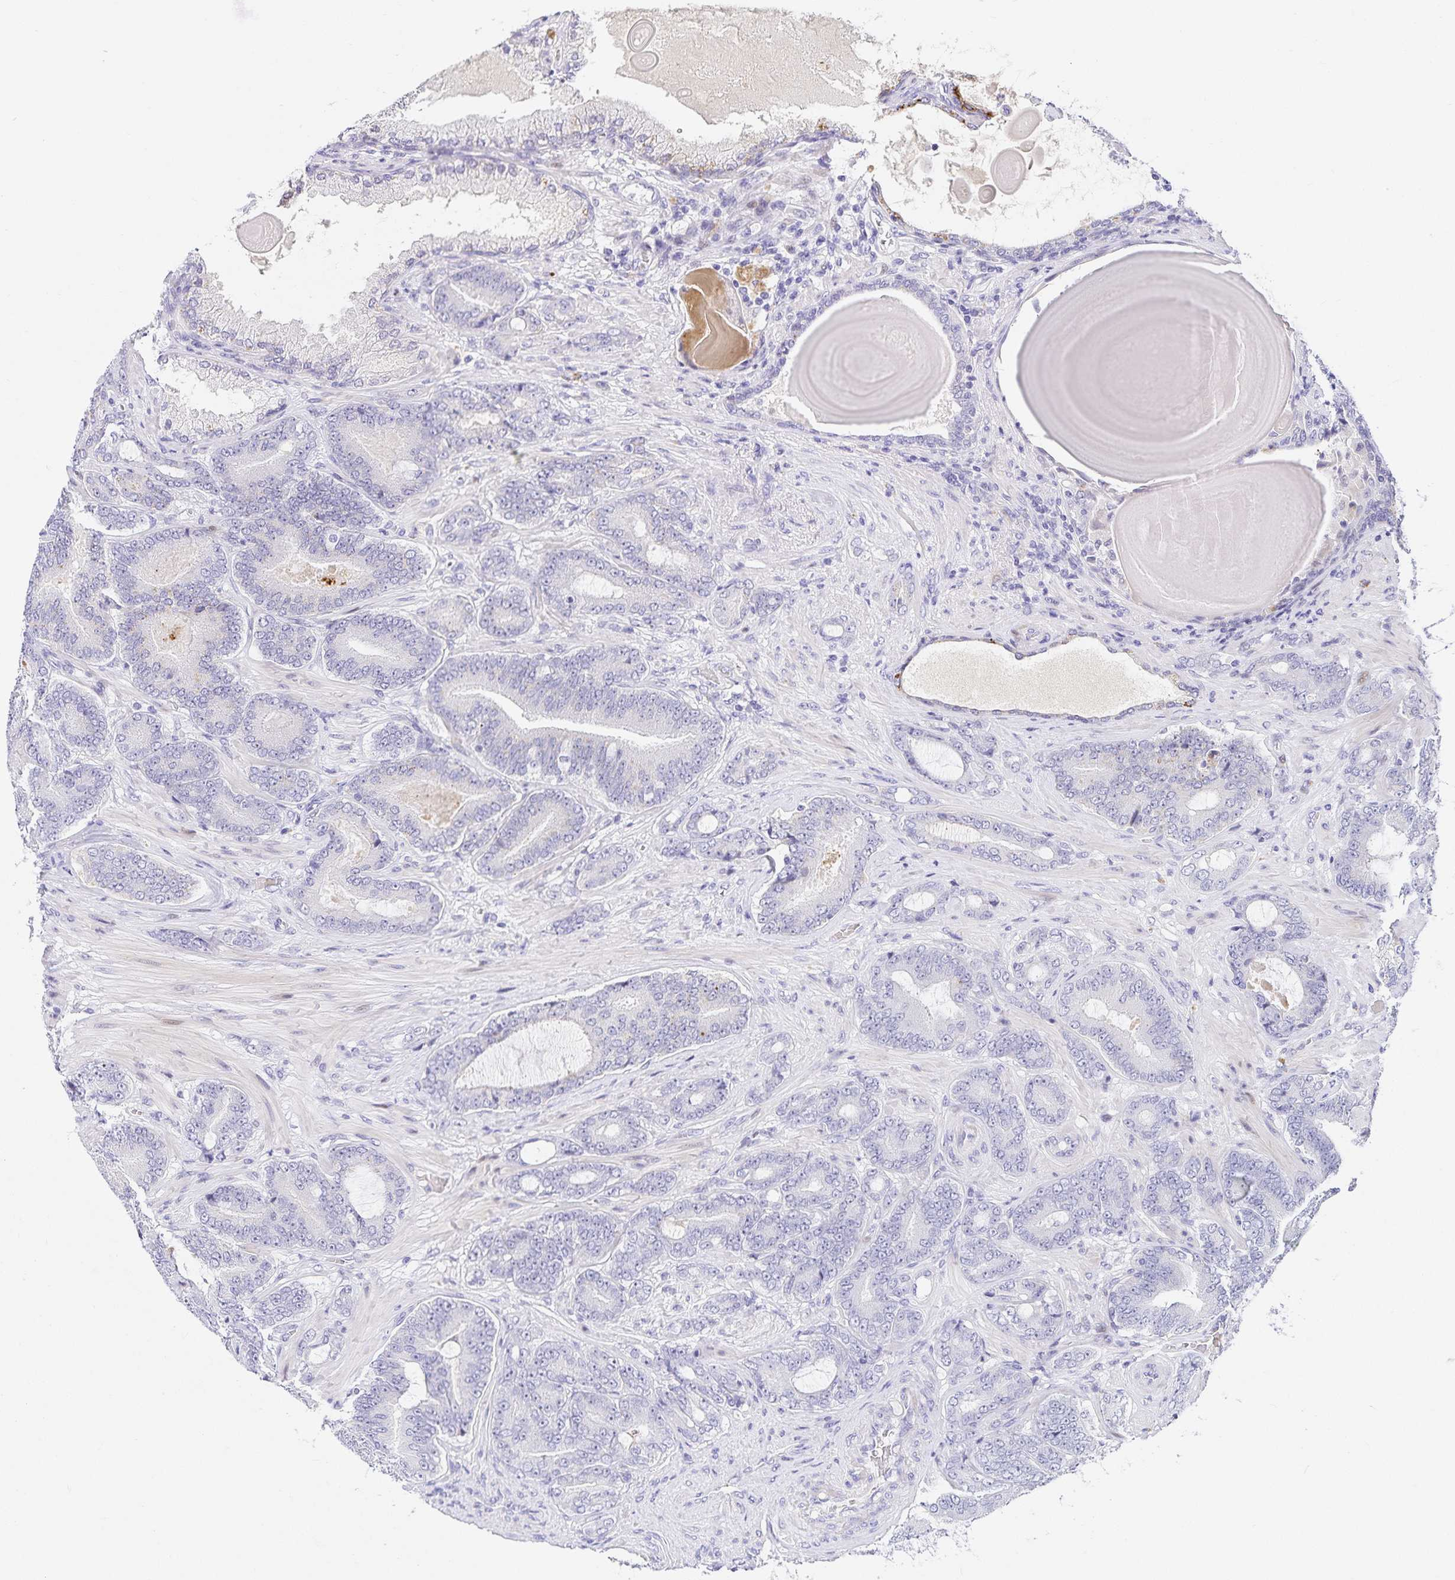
{"staining": {"intensity": "negative", "quantity": "none", "location": "none"}, "tissue": "prostate cancer", "cell_type": "Tumor cells", "image_type": "cancer", "snomed": [{"axis": "morphology", "description": "Adenocarcinoma, High grade"}, {"axis": "topography", "description": "Prostate"}], "caption": "Tumor cells show no significant expression in high-grade adenocarcinoma (prostate).", "gene": "KBTBD13", "patient": {"sex": "male", "age": 62}}